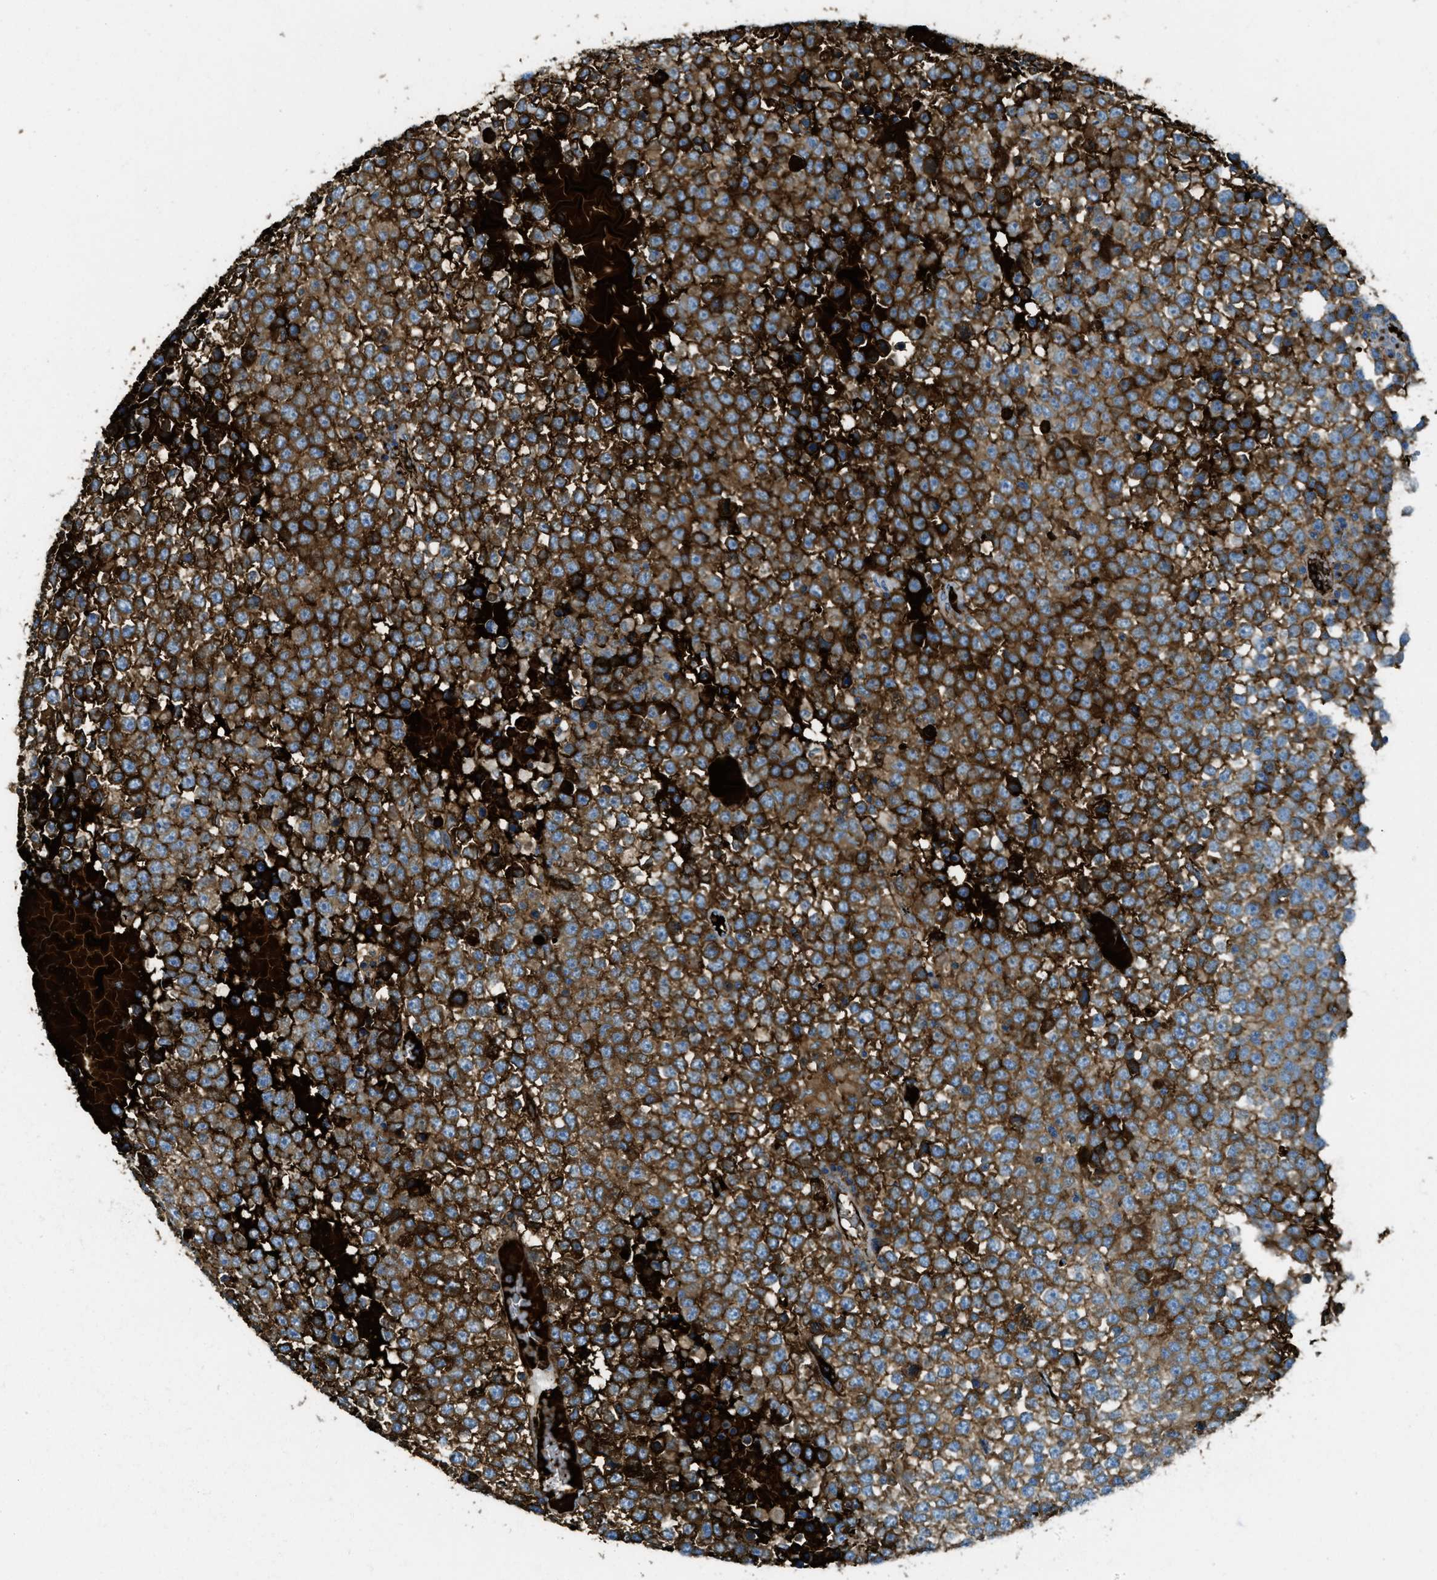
{"staining": {"intensity": "strong", "quantity": ">75%", "location": "cytoplasmic/membranous"}, "tissue": "testis cancer", "cell_type": "Tumor cells", "image_type": "cancer", "snomed": [{"axis": "morphology", "description": "Seminoma, NOS"}, {"axis": "topography", "description": "Testis"}], "caption": "Immunohistochemistry (IHC) staining of testis seminoma, which shows high levels of strong cytoplasmic/membranous expression in about >75% of tumor cells indicating strong cytoplasmic/membranous protein staining. The staining was performed using DAB (3,3'-diaminobenzidine) (brown) for protein detection and nuclei were counterstained in hematoxylin (blue).", "gene": "TRIM59", "patient": {"sex": "male", "age": 65}}